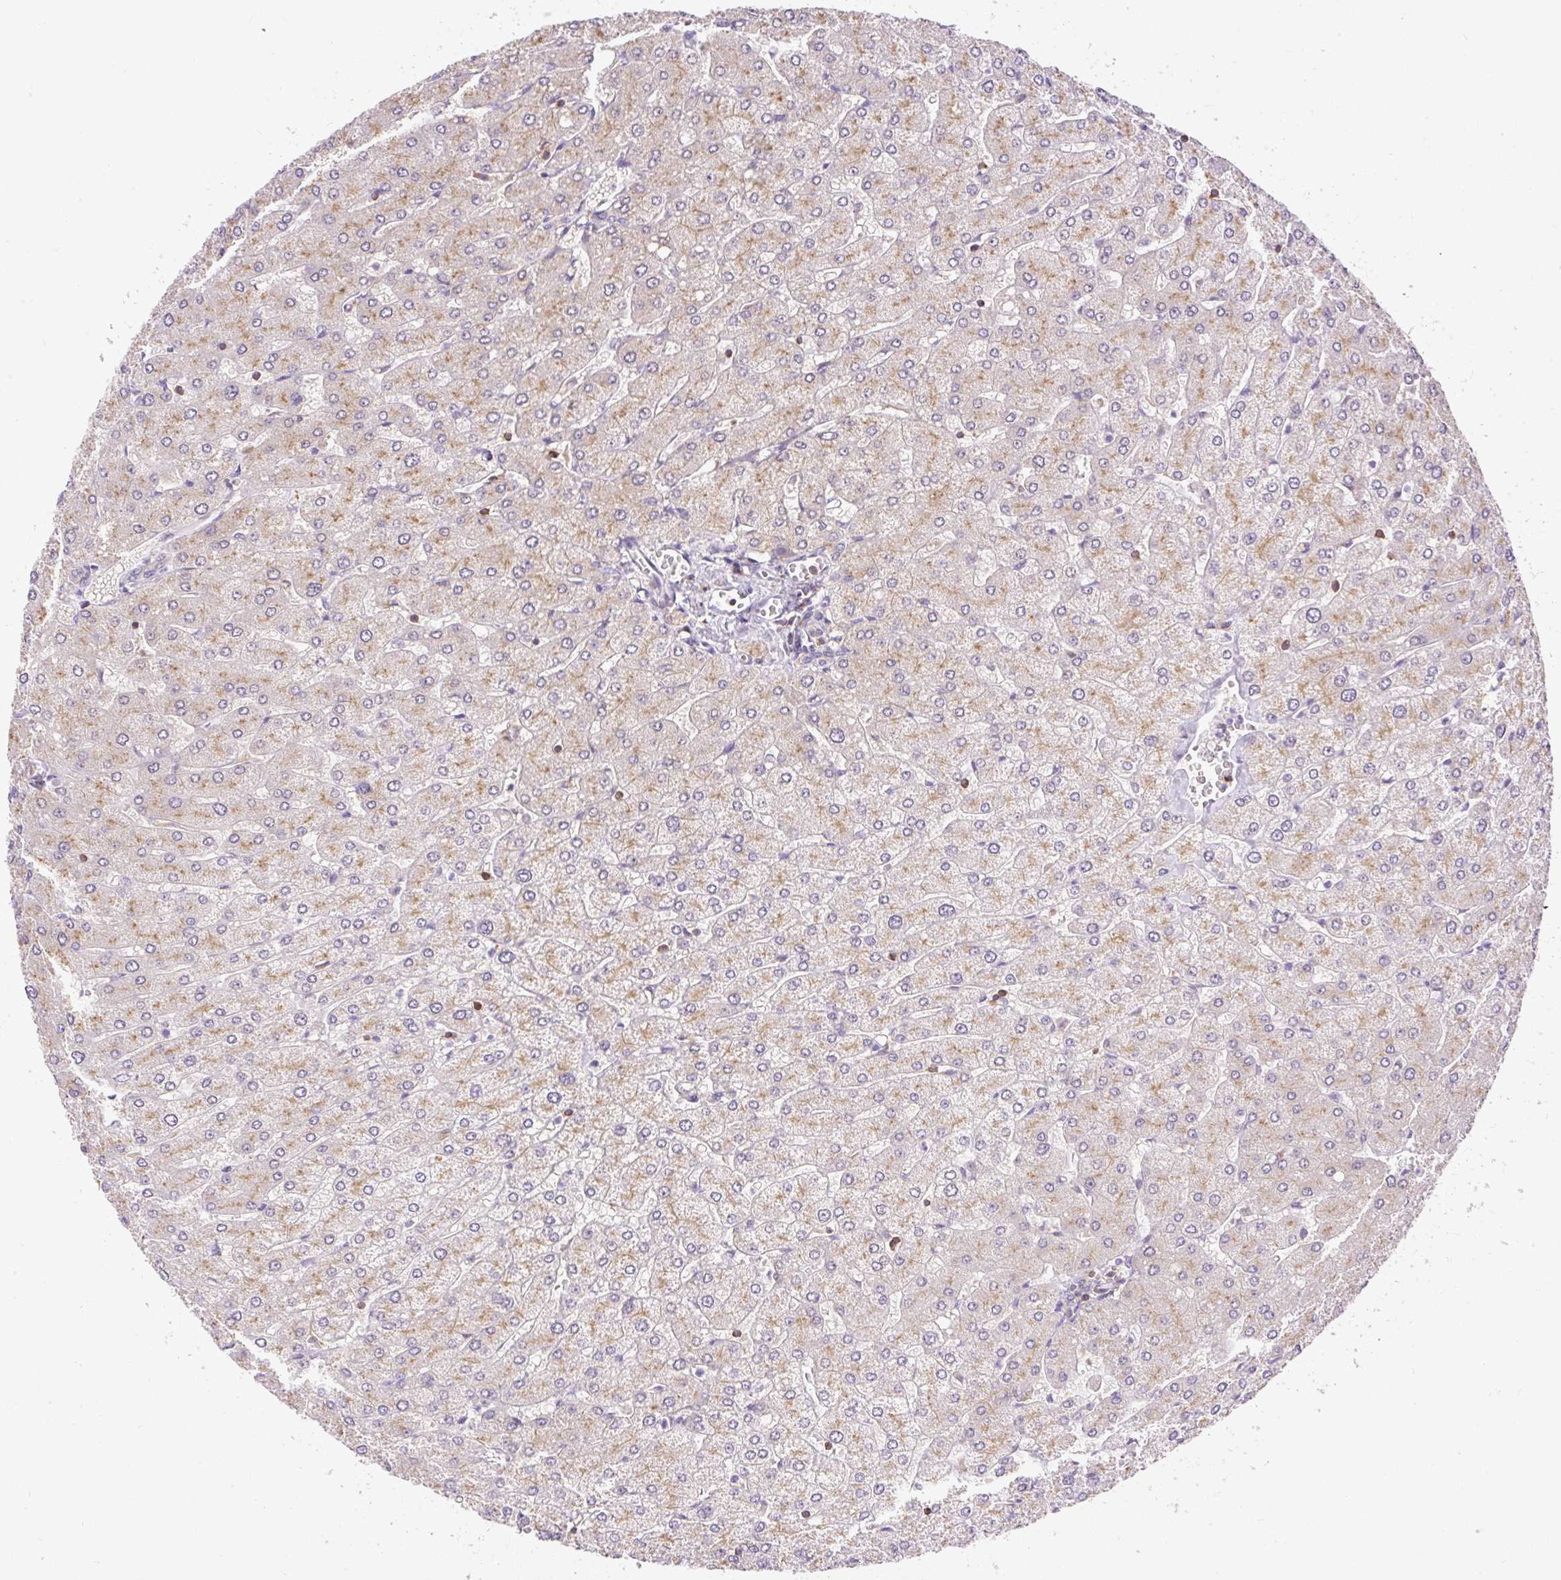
{"staining": {"intensity": "weak", "quantity": ">75%", "location": "cytoplasmic/membranous"}, "tissue": "liver", "cell_type": "Cholangiocytes", "image_type": "normal", "snomed": [{"axis": "morphology", "description": "Normal tissue, NOS"}, {"axis": "topography", "description": "Liver"}], "caption": "Immunohistochemistry photomicrograph of benign liver: liver stained using immunohistochemistry (IHC) displays low levels of weak protein expression localized specifically in the cytoplasmic/membranous of cholangiocytes, appearing as a cytoplasmic/membranous brown color.", "gene": "CARD11", "patient": {"sex": "male", "age": 55}}